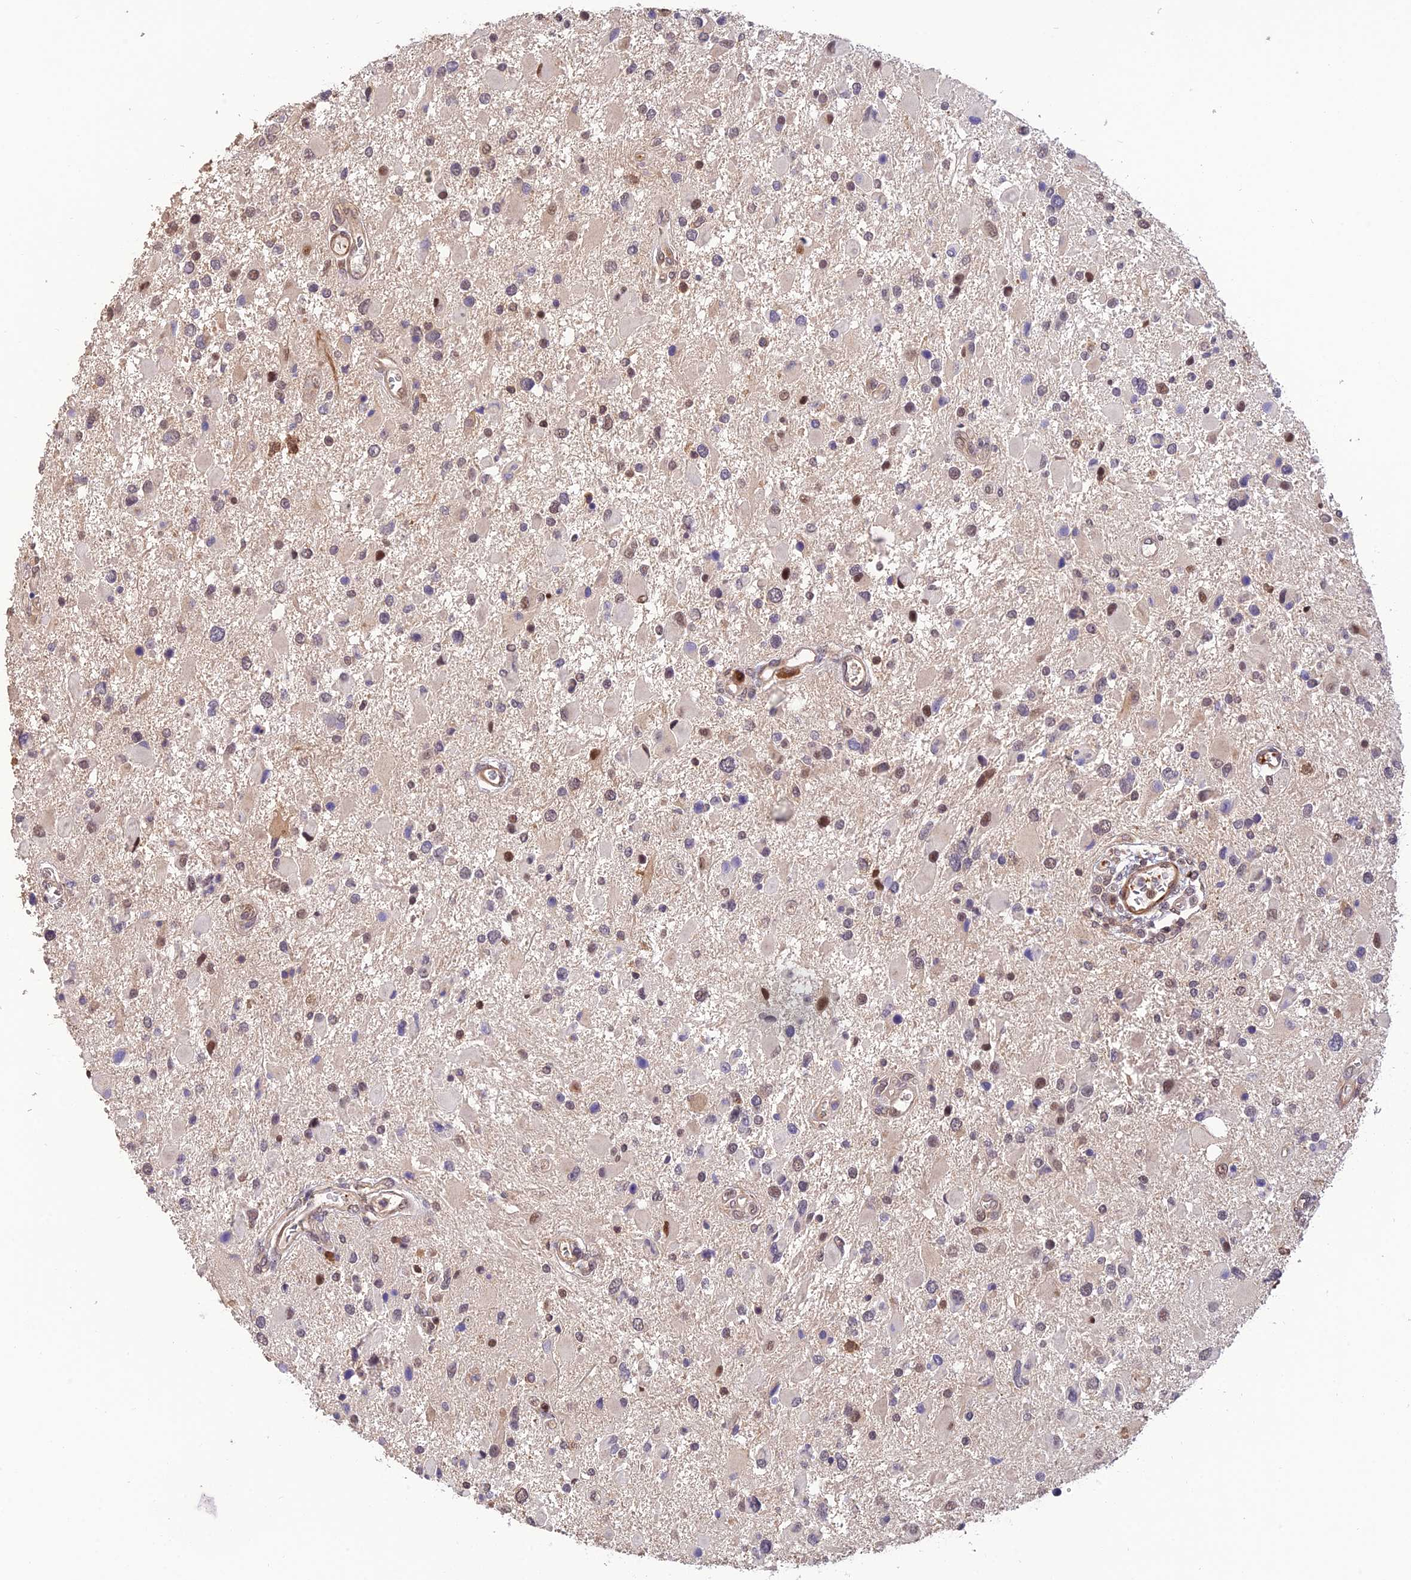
{"staining": {"intensity": "moderate", "quantity": "<25%", "location": "nuclear"}, "tissue": "glioma", "cell_type": "Tumor cells", "image_type": "cancer", "snomed": [{"axis": "morphology", "description": "Glioma, malignant, High grade"}, {"axis": "topography", "description": "Brain"}], "caption": "A low amount of moderate nuclear staining is appreciated in about <25% of tumor cells in glioma tissue.", "gene": "PSMB3", "patient": {"sex": "male", "age": 53}}